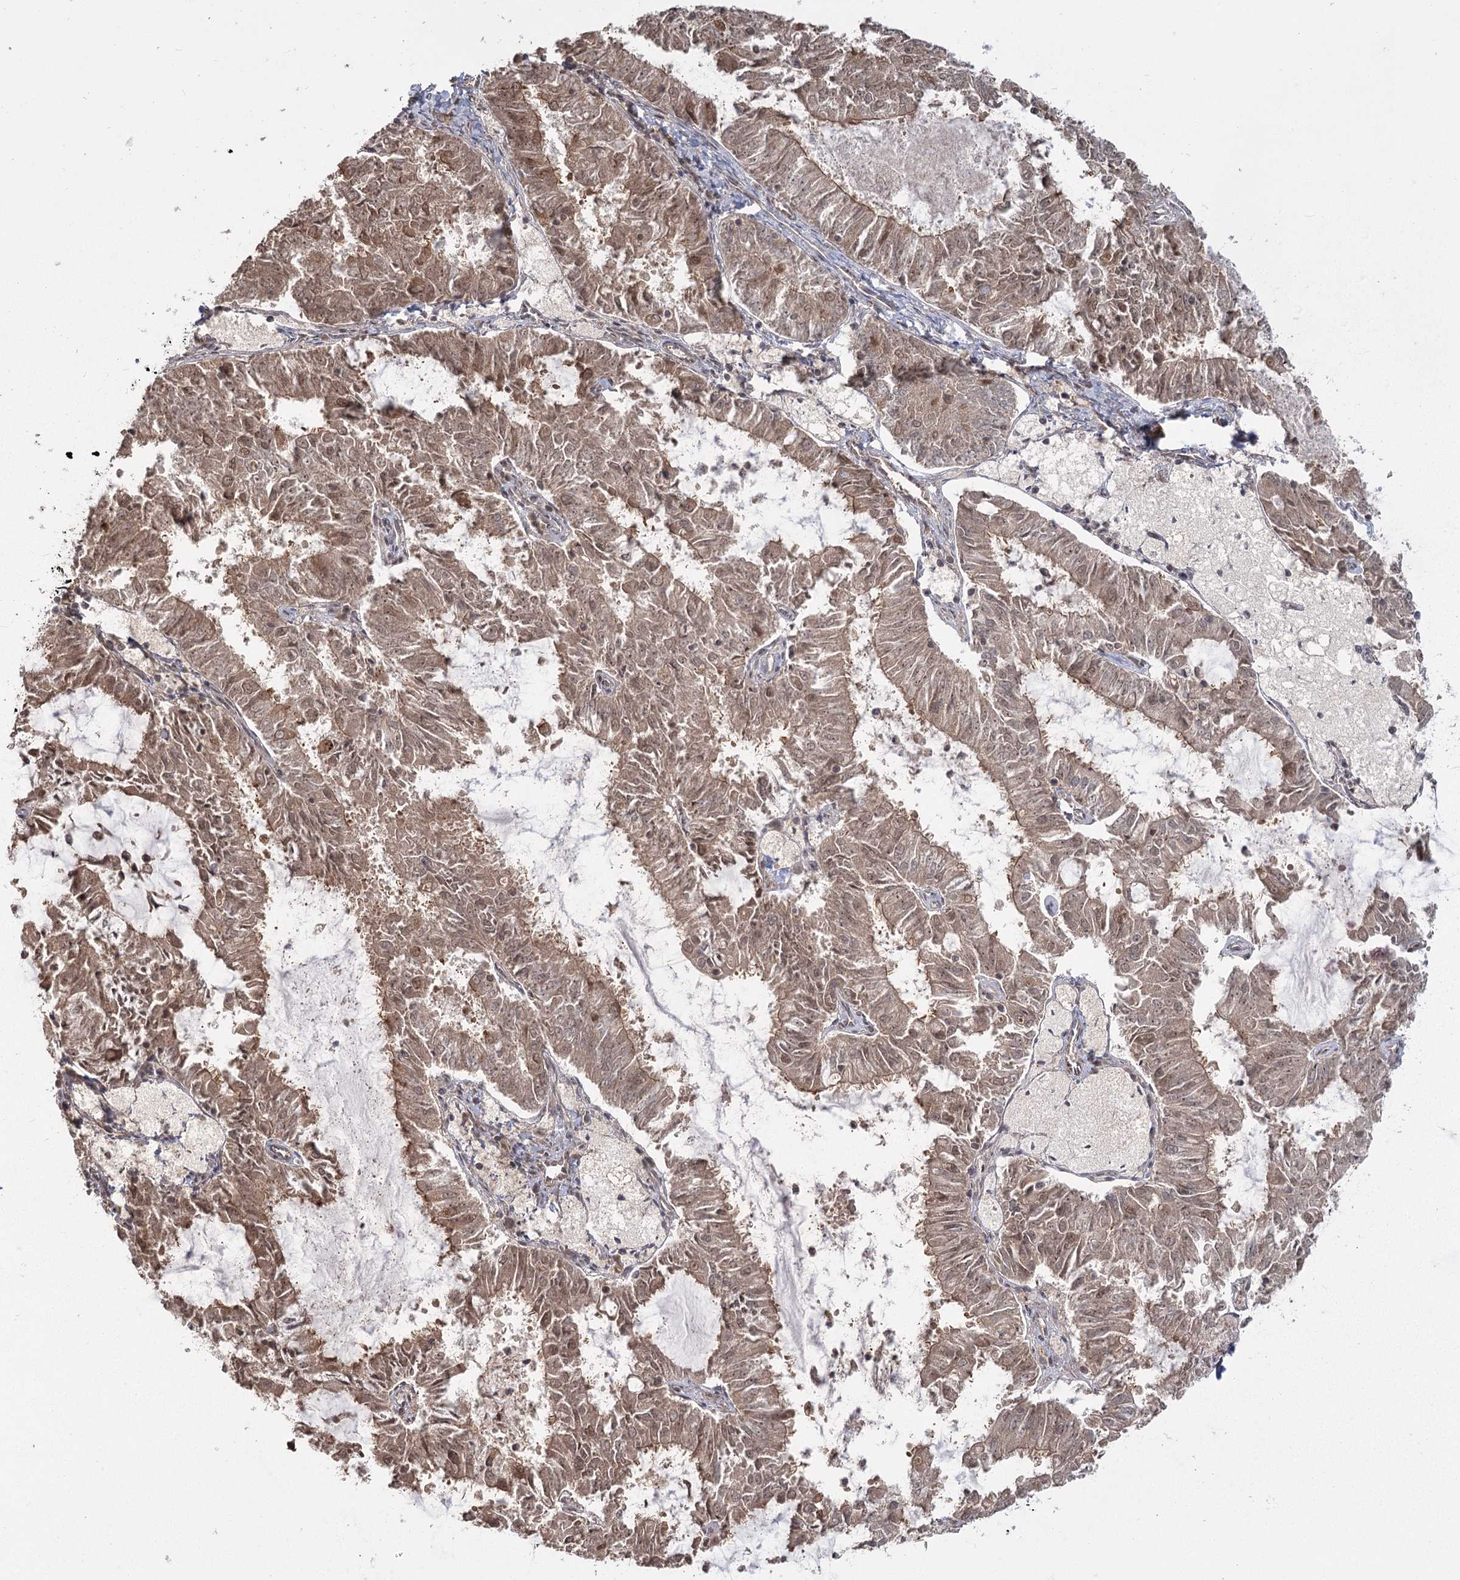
{"staining": {"intensity": "moderate", "quantity": ">75%", "location": "cytoplasmic/membranous,nuclear"}, "tissue": "endometrial cancer", "cell_type": "Tumor cells", "image_type": "cancer", "snomed": [{"axis": "morphology", "description": "Adenocarcinoma, NOS"}, {"axis": "topography", "description": "Endometrium"}], "caption": "Moderate cytoplasmic/membranous and nuclear positivity is identified in approximately >75% of tumor cells in endometrial cancer (adenocarcinoma).", "gene": "R3HDM2", "patient": {"sex": "female", "age": 57}}